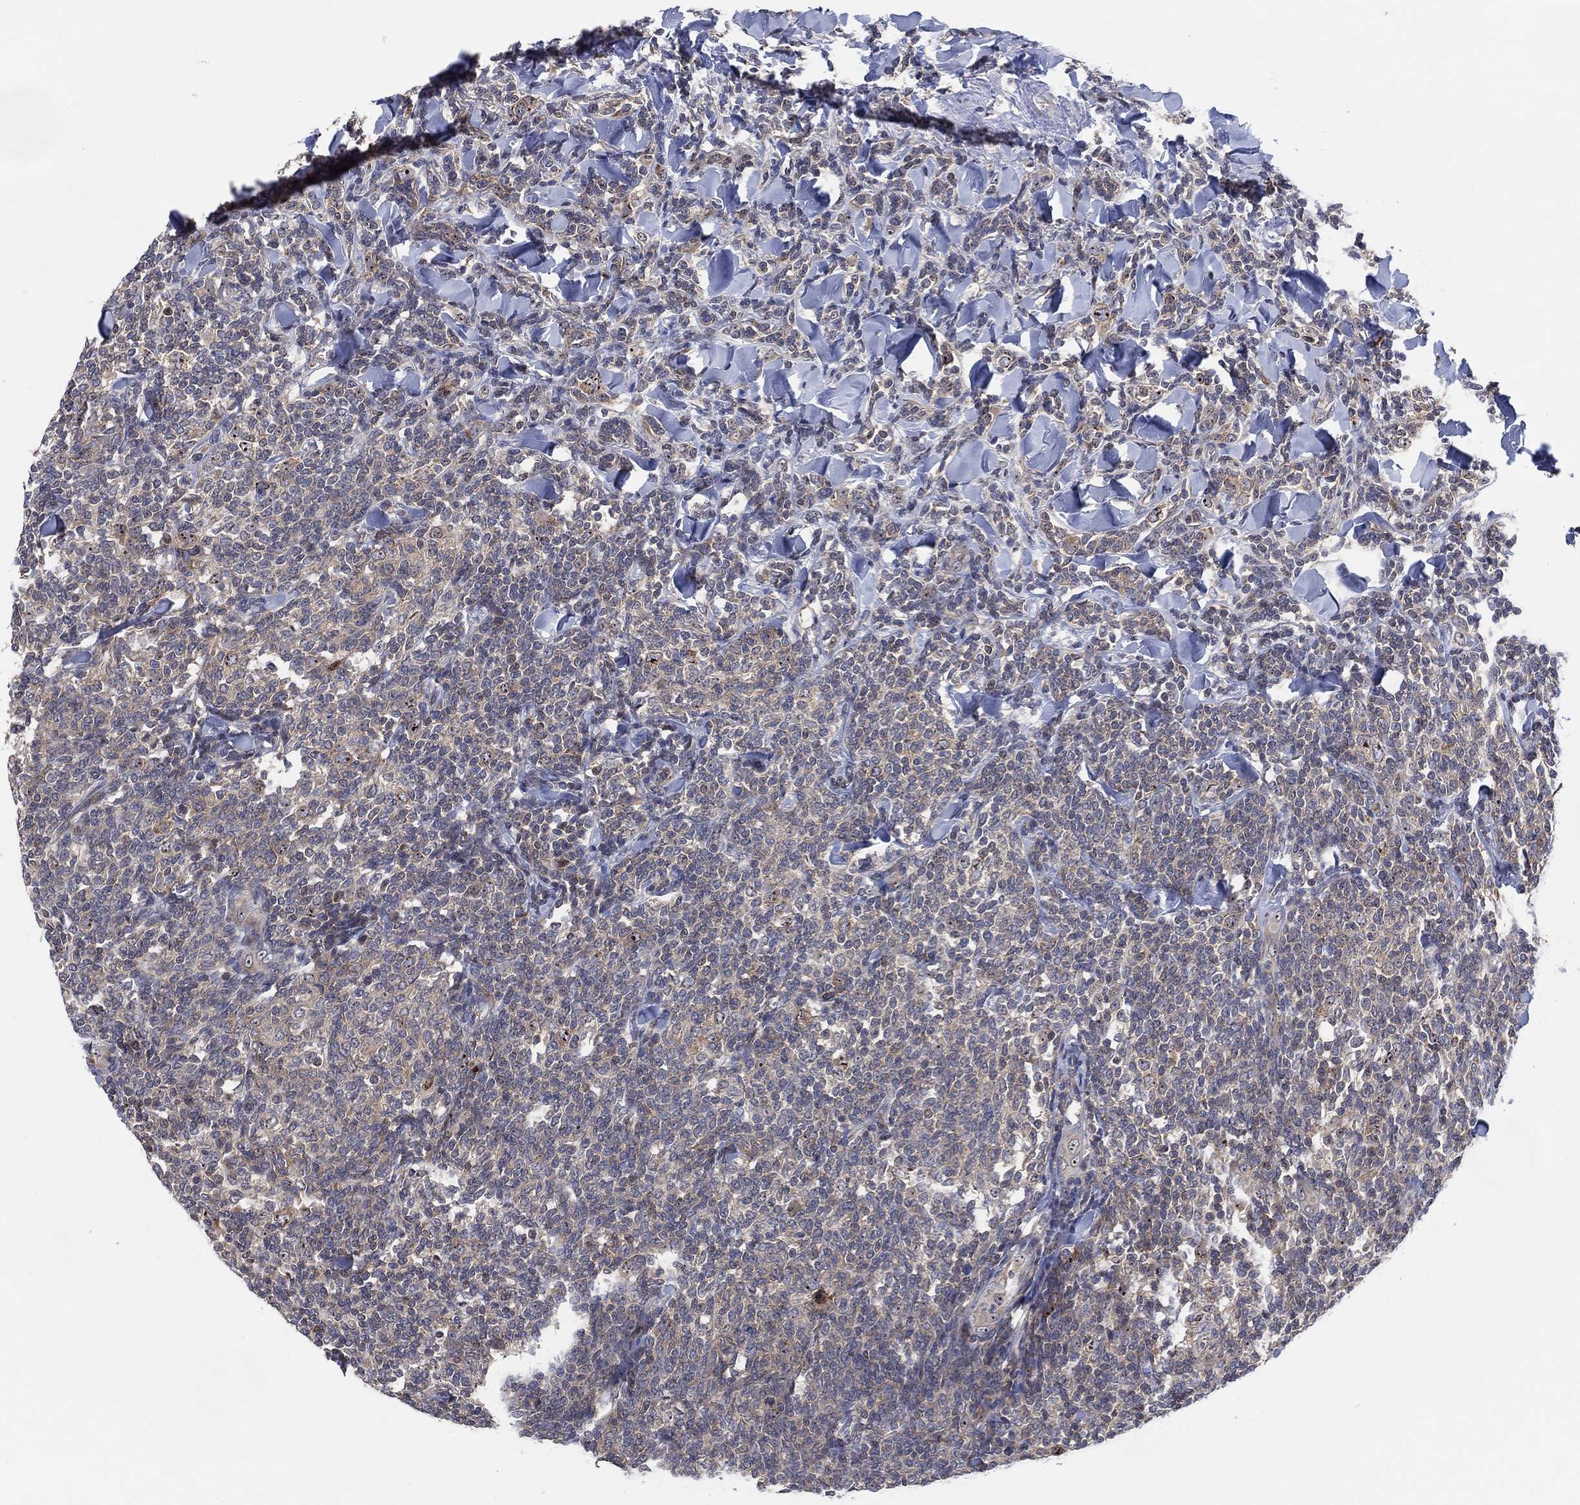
{"staining": {"intensity": "negative", "quantity": "none", "location": "none"}, "tissue": "lymphoma", "cell_type": "Tumor cells", "image_type": "cancer", "snomed": [{"axis": "morphology", "description": "Malignant lymphoma, non-Hodgkin's type, Low grade"}, {"axis": "topography", "description": "Lymph node"}], "caption": "The histopathology image reveals no significant positivity in tumor cells of lymphoma.", "gene": "FAM104A", "patient": {"sex": "female", "age": 56}}